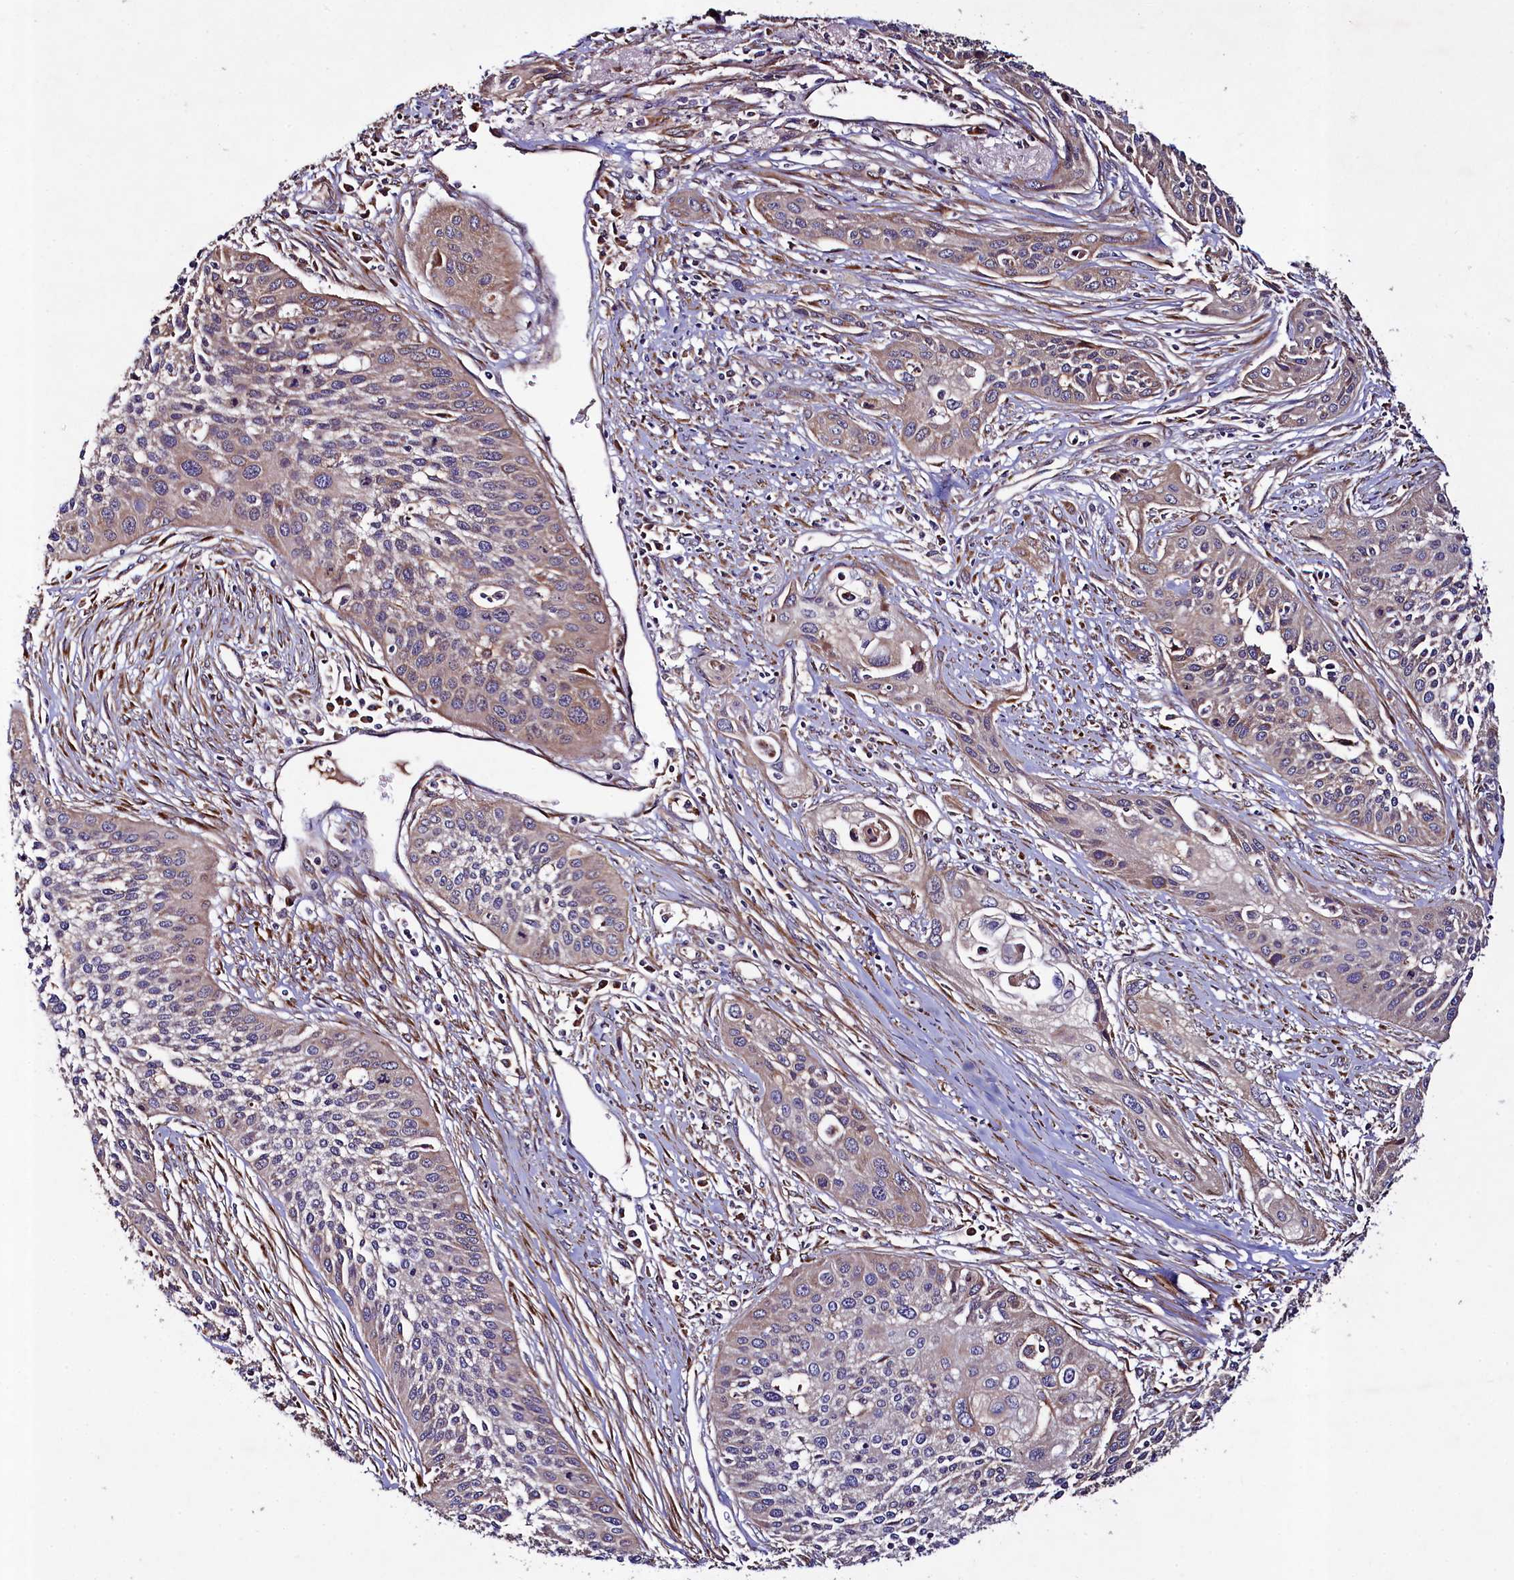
{"staining": {"intensity": "weak", "quantity": "25%-75%", "location": "cytoplasmic/membranous"}, "tissue": "cervical cancer", "cell_type": "Tumor cells", "image_type": "cancer", "snomed": [{"axis": "morphology", "description": "Squamous cell carcinoma, NOS"}, {"axis": "topography", "description": "Cervix"}], "caption": "DAB immunohistochemical staining of human cervical squamous cell carcinoma displays weak cytoplasmic/membranous protein expression in approximately 25%-75% of tumor cells.", "gene": "CCDC102A", "patient": {"sex": "female", "age": 34}}